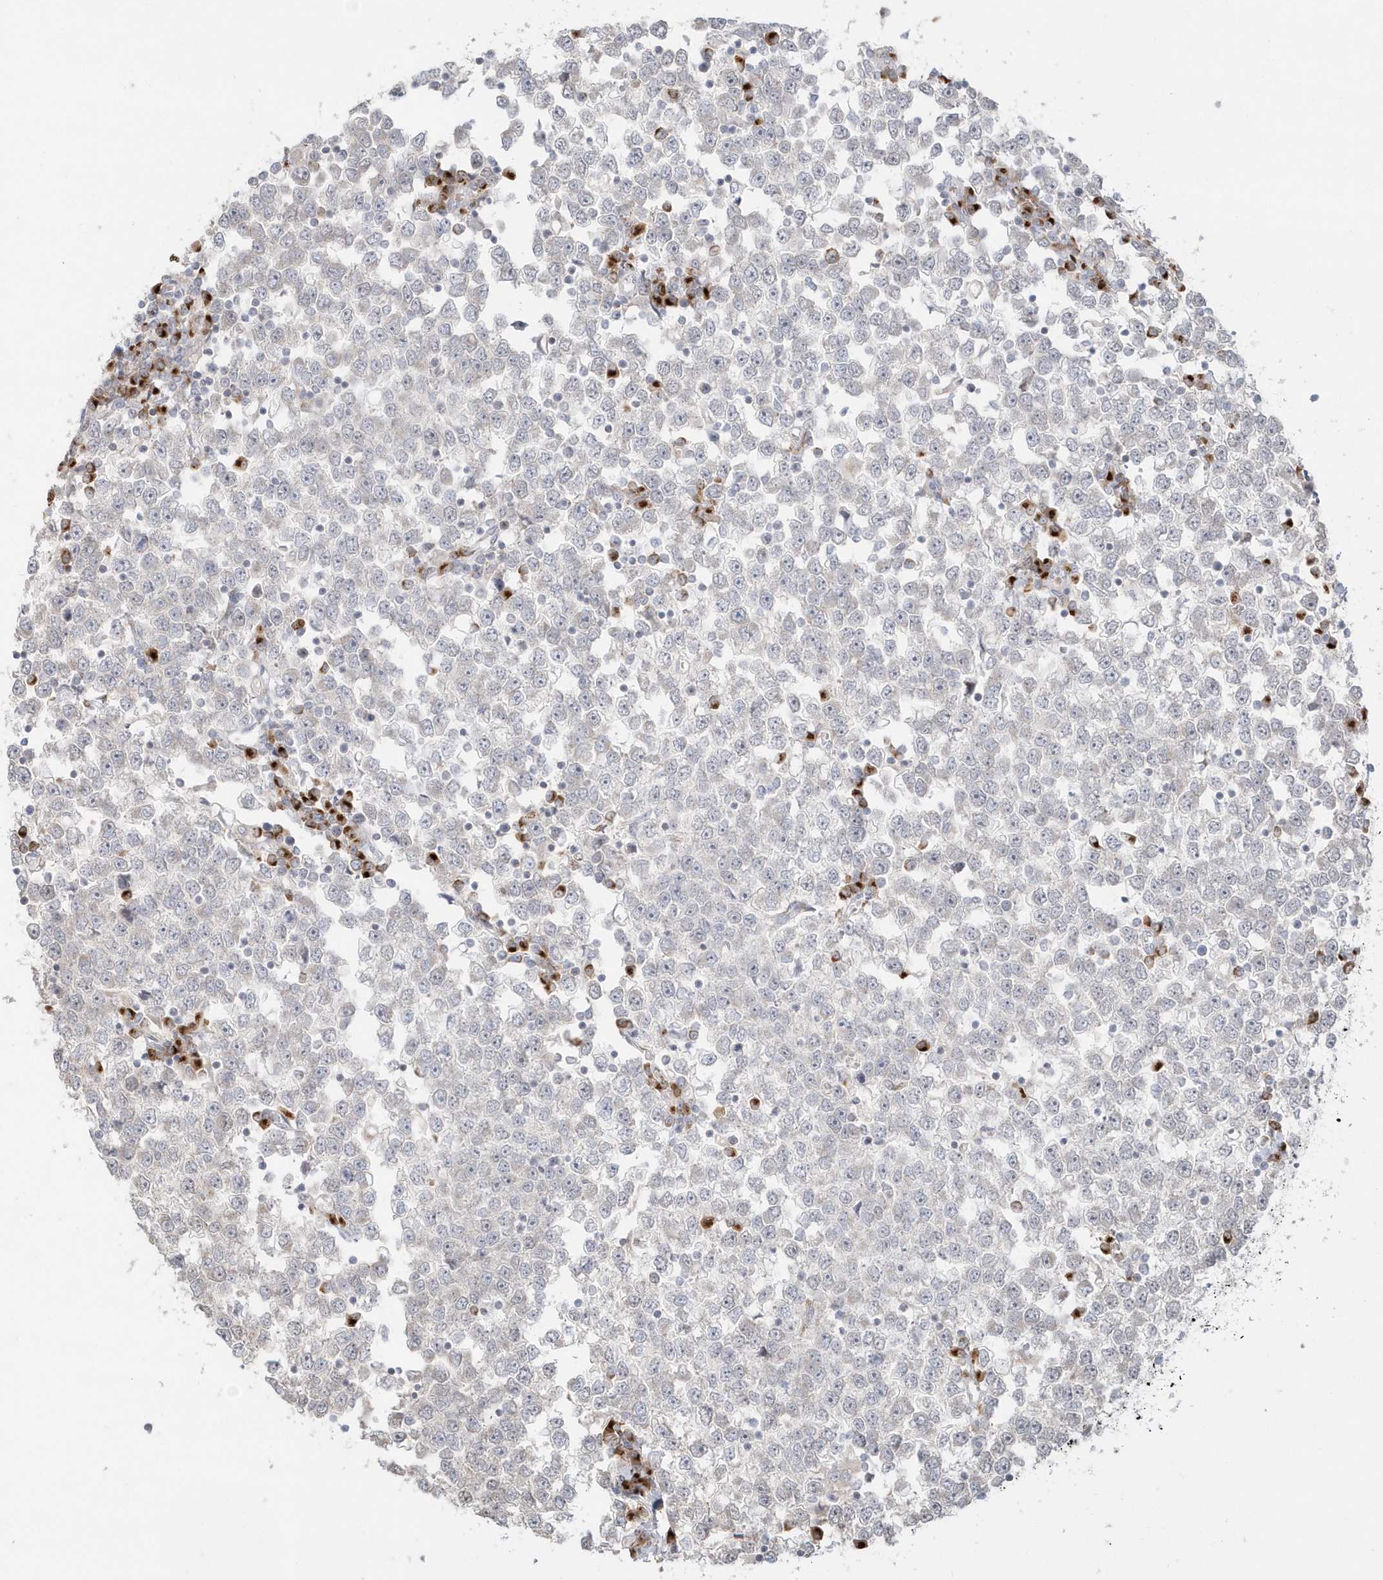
{"staining": {"intensity": "negative", "quantity": "none", "location": "none"}, "tissue": "testis cancer", "cell_type": "Tumor cells", "image_type": "cancer", "snomed": [{"axis": "morphology", "description": "Seminoma, NOS"}, {"axis": "topography", "description": "Testis"}], "caption": "A histopathology image of human seminoma (testis) is negative for staining in tumor cells.", "gene": "DHFR", "patient": {"sex": "male", "age": 65}}